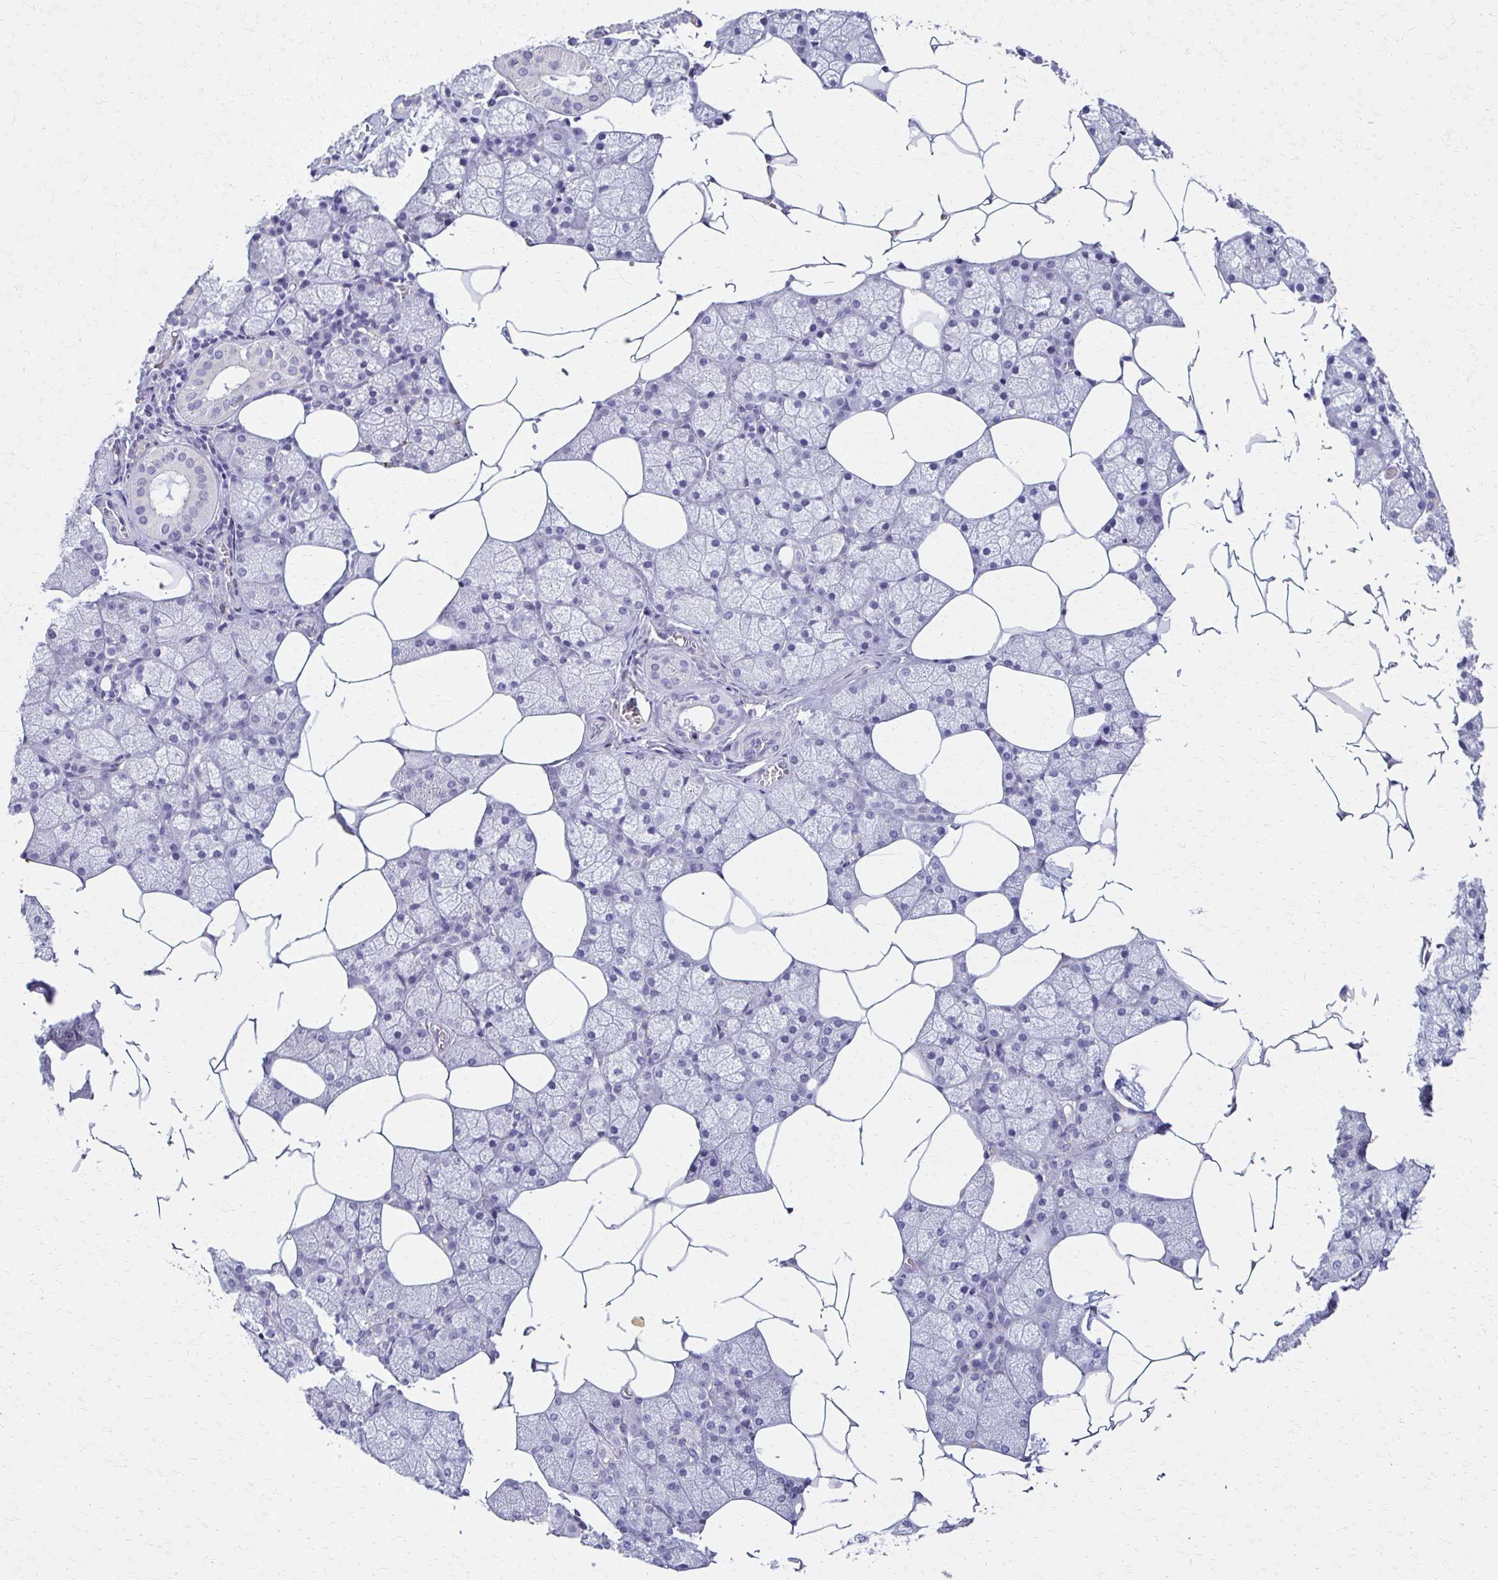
{"staining": {"intensity": "negative", "quantity": "none", "location": "none"}, "tissue": "salivary gland", "cell_type": "Glandular cells", "image_type": "normal", "snomed": [{"axis": "morphology", "description": "Normal tissue, NOS"}, {"axis": "topography", "description": "Salivary gland"}], "caption": "Immunohistochemical staining of benign human salivary gland demonstrates no significant expression in glandular cells. (Stains: DAB (3,3'-diaminobenzidine) immunohistochemistry (IHC) with hematoxylin counter stain, Microscopy: brightfield microscopy at high magnification).", "gene": "BBS12", "patient": {"sex": "female", "age": 43}}